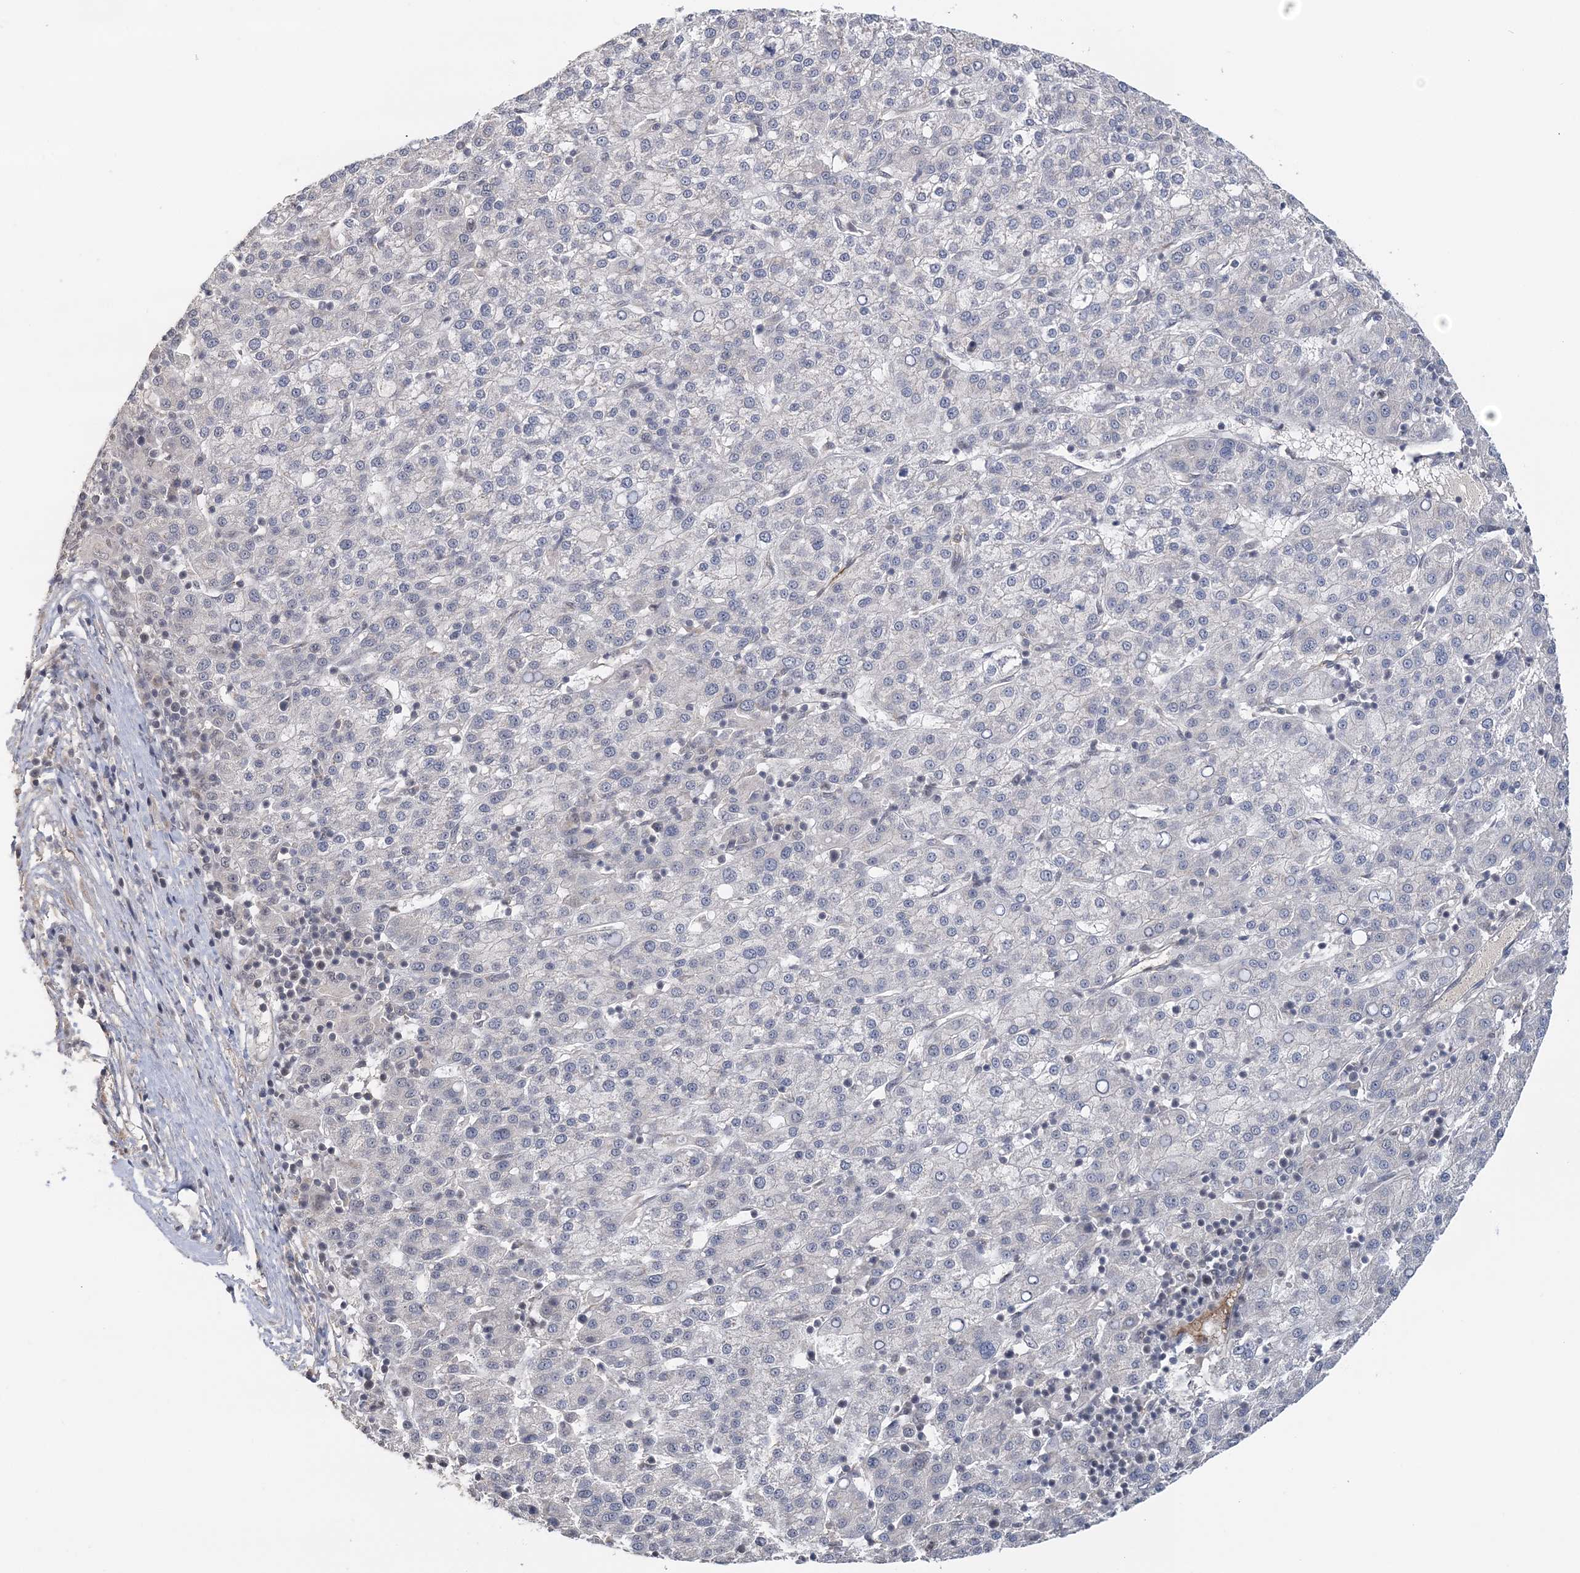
{"staining": {"intensity": "negative", "quantity": "none", "location": "none"}, "tissue": "liver cancer", "cell_type": "Tumor cells", "image_type": "cancer", "snomed": [{"axis": "morphology", "description": "Carcinoma, Hepatocellular, NOS"}, {"axis": "topography", "description": "Liver"}], "caption": "DAB immunohistochemical staining of liver cancer exhibits no significant staining in tumor cells.", "gene": "TSHZ2", "patient": {"sex": "female", "age": 58}}